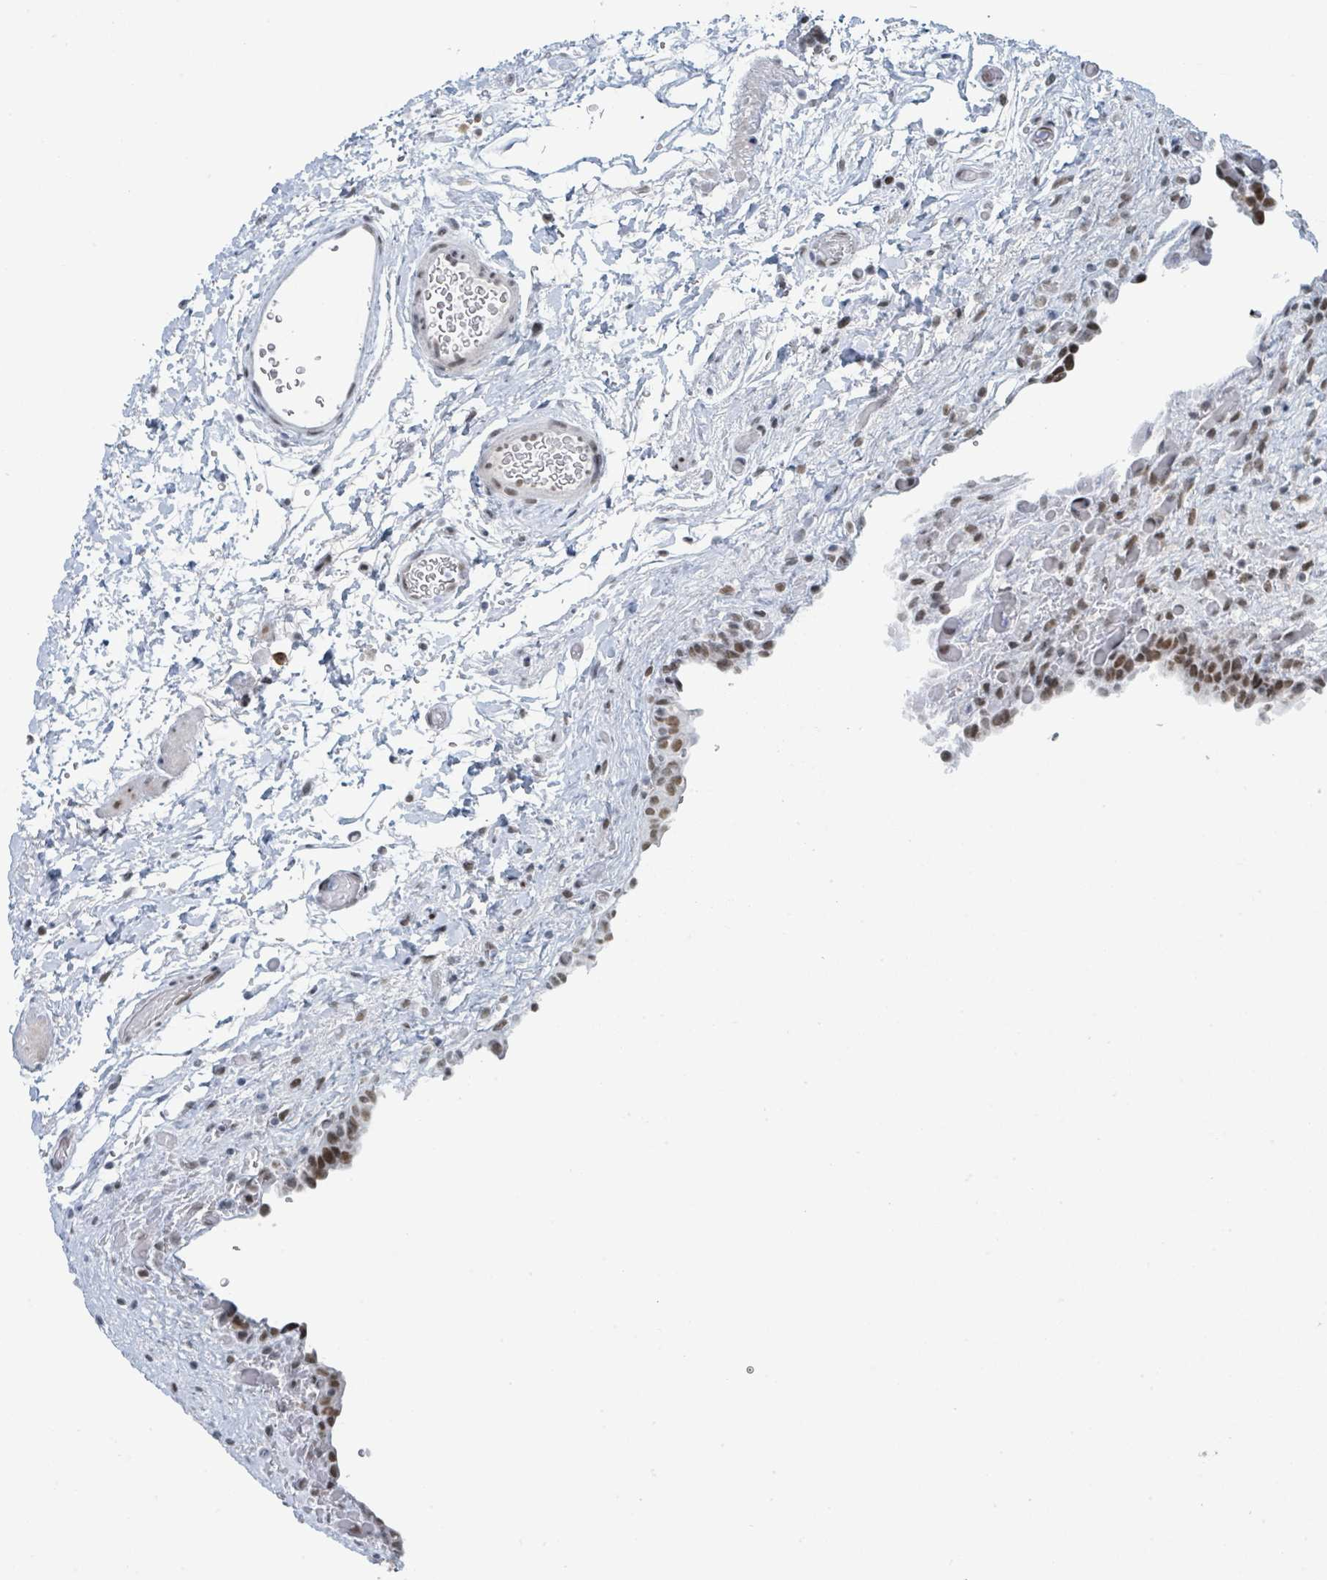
{"staining": {"intensity": "moderate", "quantity": ">75%", "location": "nuclear"}, "tissue": "urinary bladder", "cell_type": "Urothelial cells", "image_type": "normal", "snomed": [{"axis": "morphology", "description": "Normal tissue, NOS"}, {"axis": "topography", "description": "Urinary bladder"}], "caption": "This micrograph exhibits immunohistochemistry (IHC) staining of benign human urinary bladder, with medium moderate nuclear staining in about >75% of urothelial cells.", "gene": "EHMT2", "patient": {"sex": "male", "age": 69}}